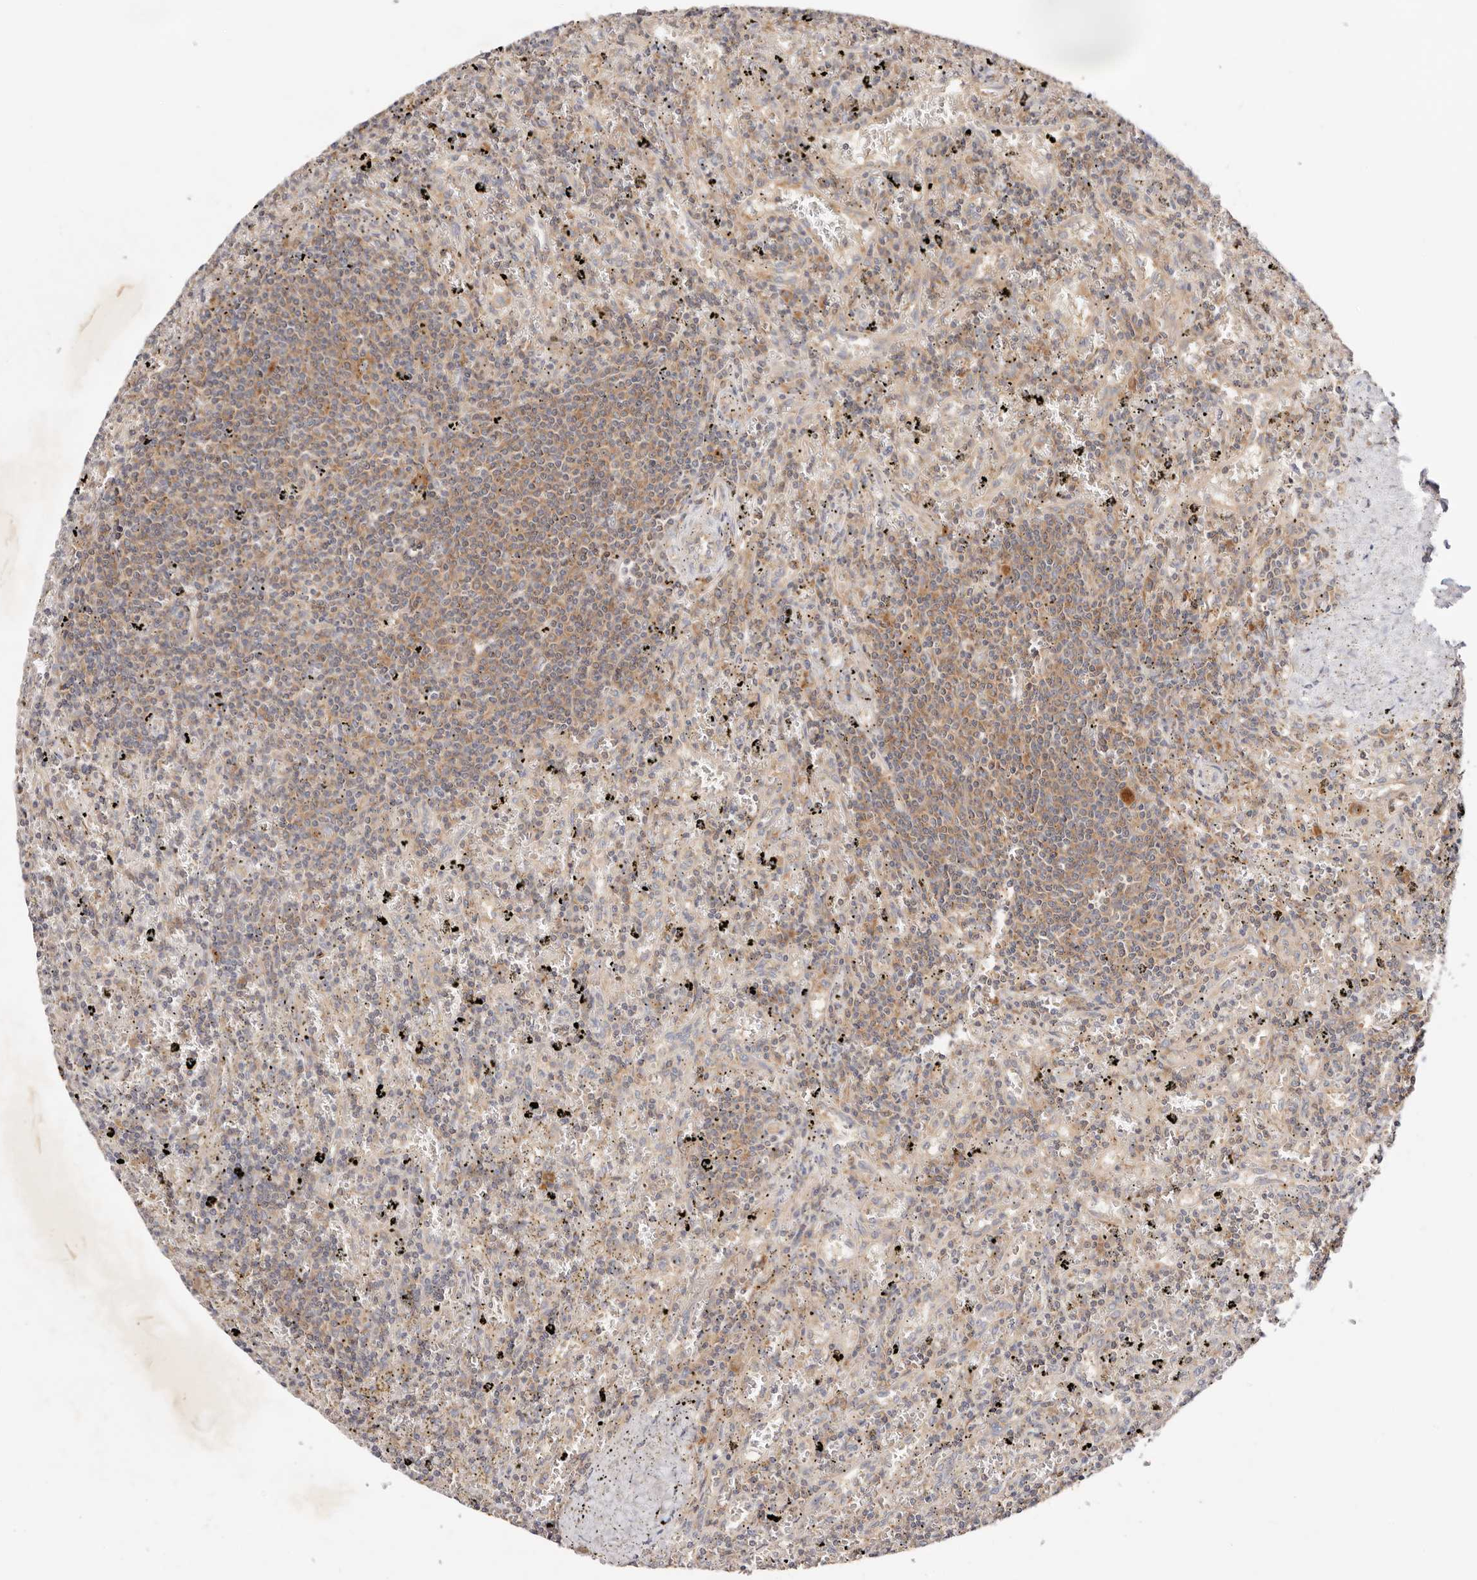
{"staining": {"intensity": "moderate", "quantity": "25%-75%", "location": "cytoplasmic/membranous"}, "tissue": "lymphoma", "cell_type": "Tumor cells", "image_type": "cancer", "snomed": [{"axis": "morphology", "description": "Malignant lymphoma, non-Hodgkin's type, Low grade"}, {"axis": "topography", "description": "Spleen"}], "caption": "Lymphoma stained with a brown dye displays moderate cytoplasmic/membranous positive staining in approximately 25%-75% of tumor cells.", "gene": "GNA13", "patient": {"sex": "male", "age": 76}}